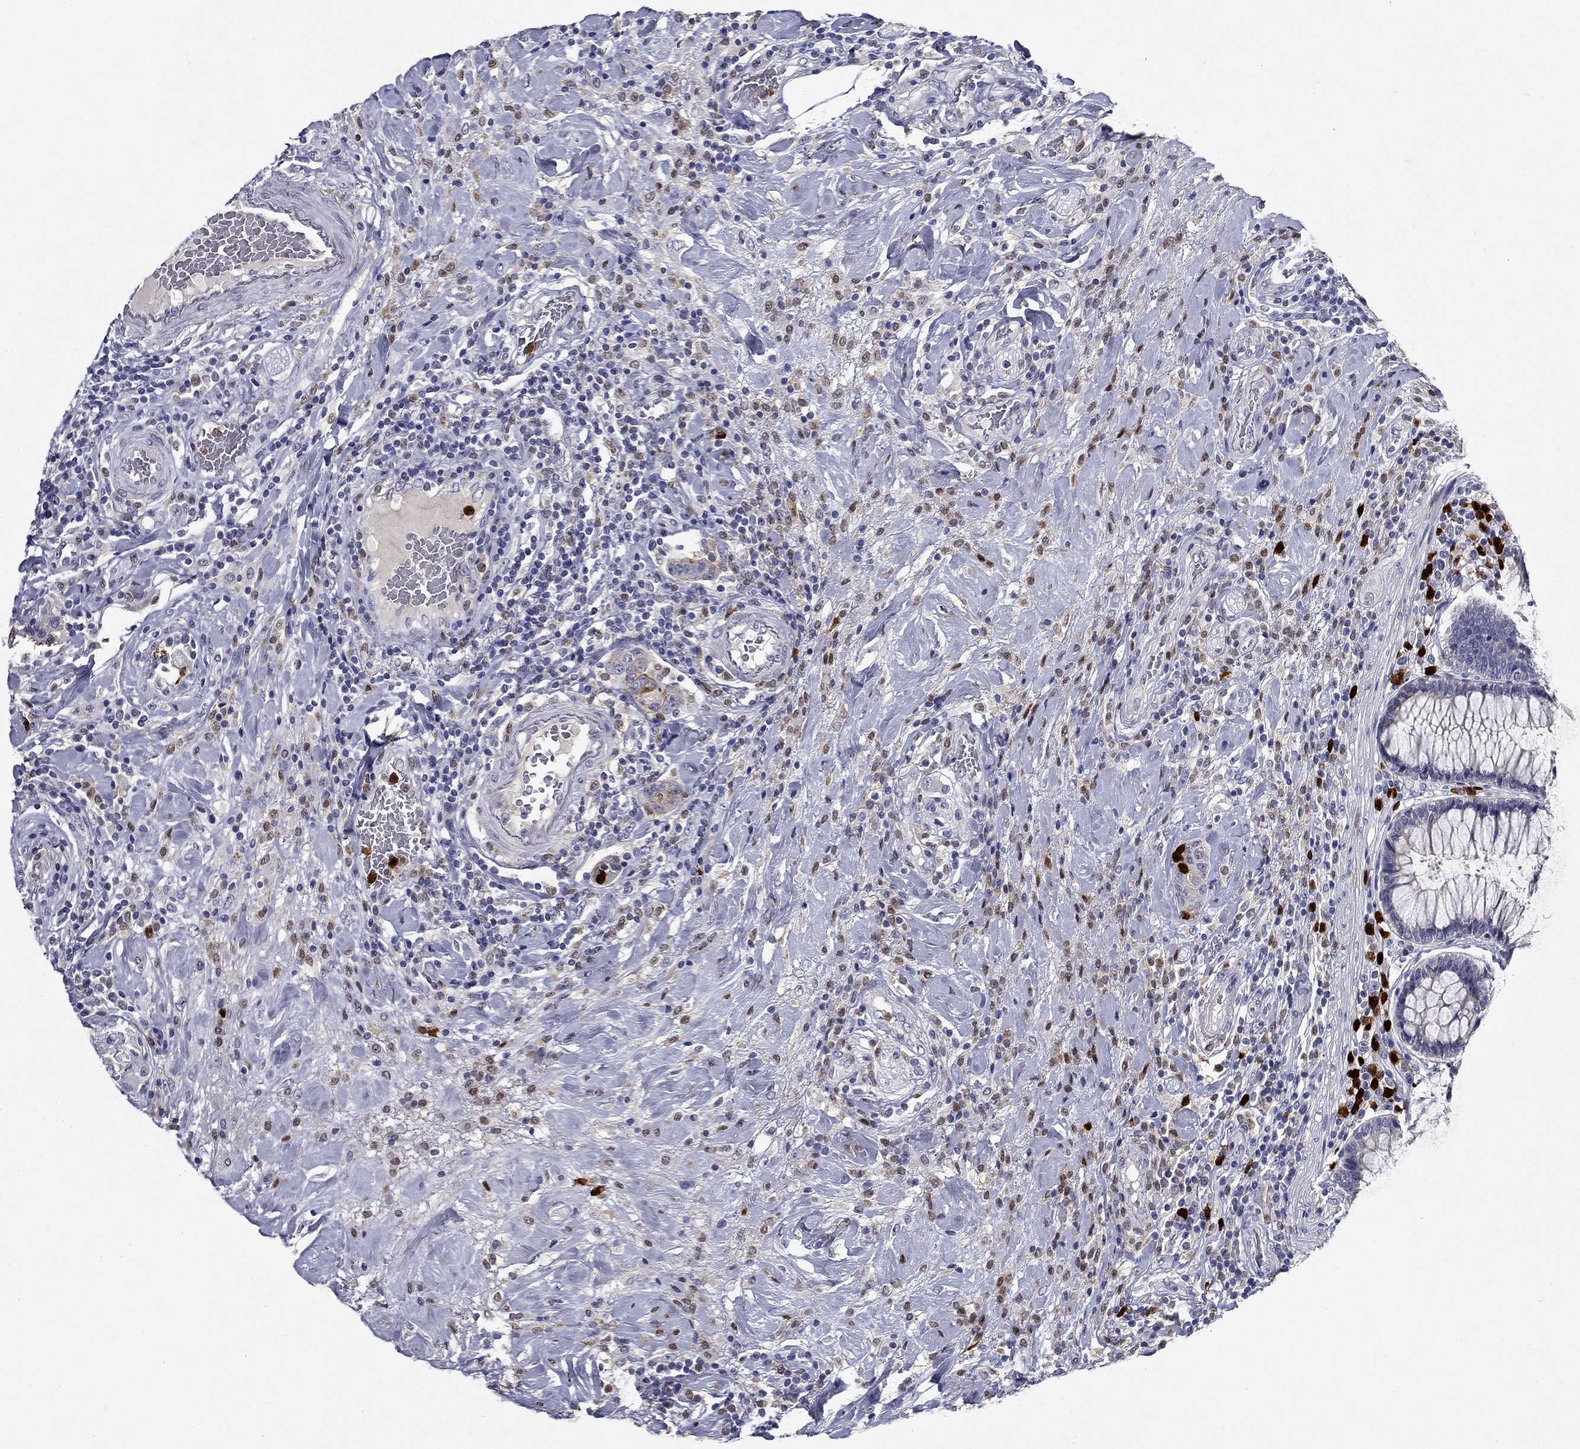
{"staining": {"intensity": "weak", "quantity": "<25%", "location": "cytoplasmic/membranous"}, "tissue": "colorectal cancer", "cell_type": "Tumor cells", "image_type": "cancer", "snomed": [{"axis": "morphology", "description": "Adenocarcinoma, NOS"}, {"axis": "topography", "description": "Colon"}], "caption": "IHC of colorectal cancer (adenocarcinoma) displays no staining in tumor cells.", "gene": "IRF5", "patient": {"sex": "female", "age": 69}}